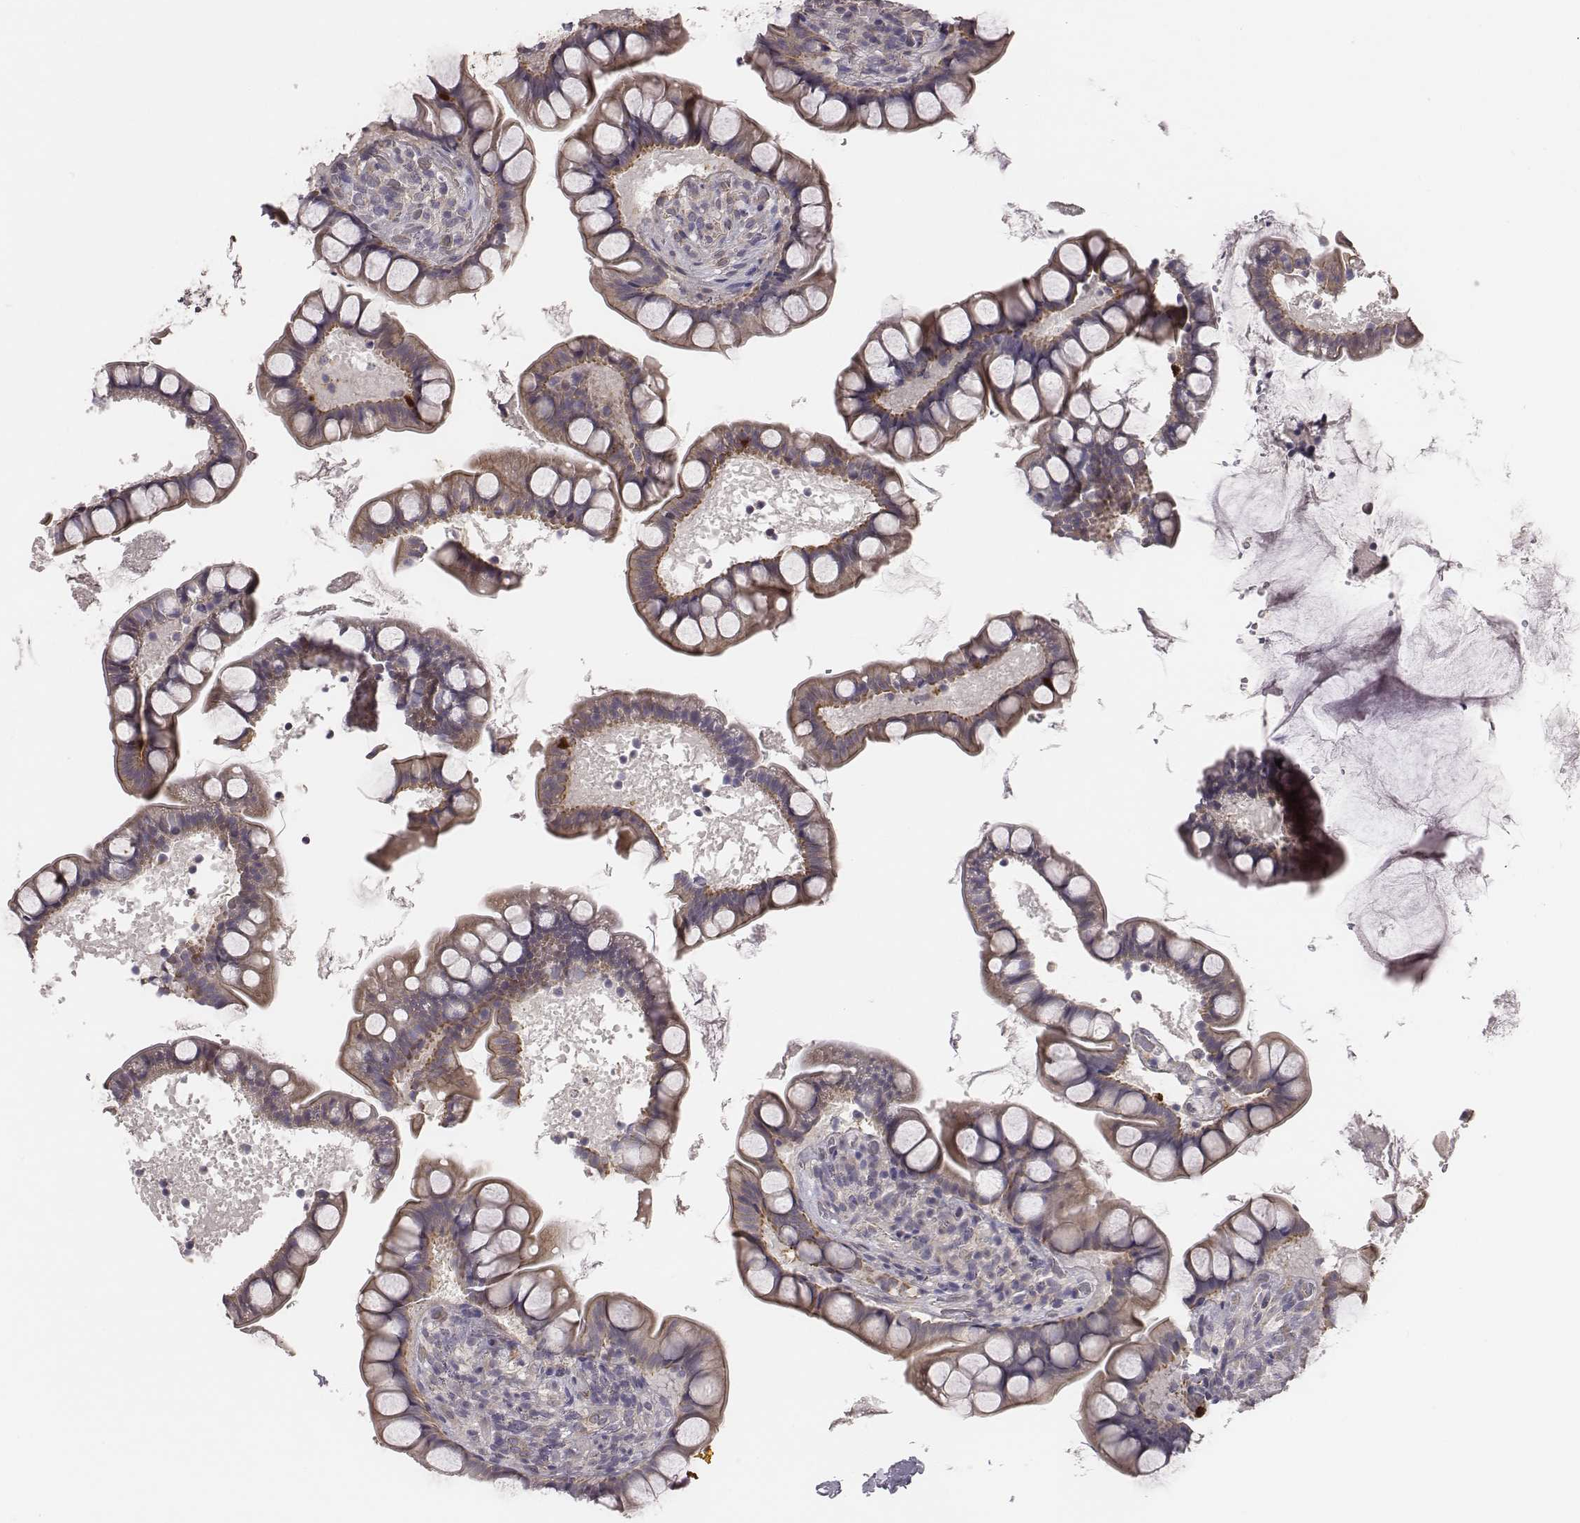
{"staining": {"intensity": "moderate", "quantity": "<25%", "location": "cytoplasmic/membranous"}, "tissue": "small intestine", "cell_type": "Glandular cells", "image_type": "normal", "snomed": [{"axis": "morphology", "description": "Normal tissue, NOS"}, {"axis": "topography", "description": "Small intestine"}], "caption": "IHC staining of normal small intestine, which demonstrates low levels of moderate cytoplasmic/membranous positivity in about <25% of glandular cells indicating moderate cytoplasmic/membranous protein expression. The staining was performed using DAB (brown) for protein detection and nuclei were counterstained in hematoxylin (blue).", "gene": "SCARF1", "patient": {"sex": "male", "age": 70}}